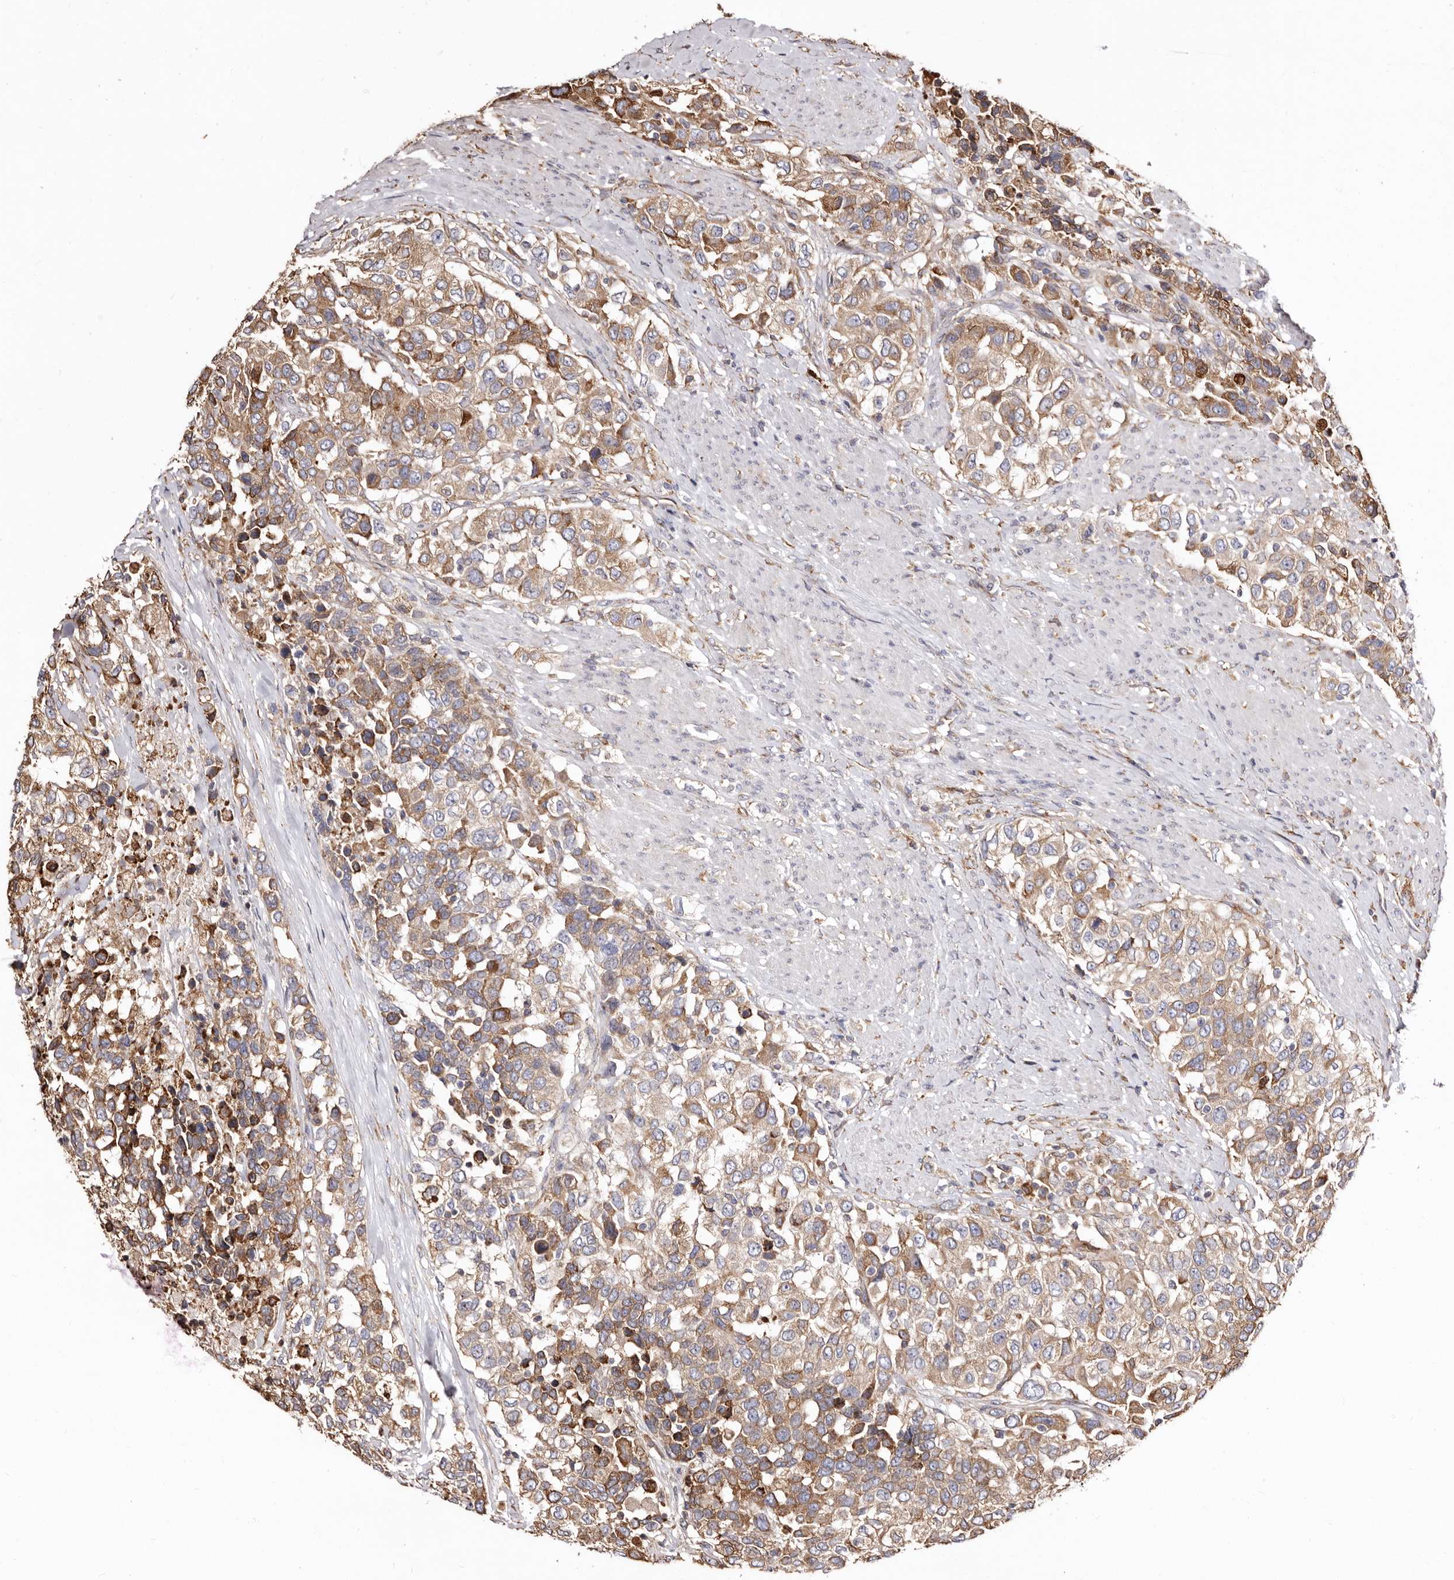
{"staining": {"intensity": "moderate", "quantity": ">75%", "location": "cytoplasmic/membranous"}, "tissue": "urothelial cancer", "cell_type": "Tumor cells", "image_type": "cancer", "snomed": [{"axis": "morphology", "description": "Urothelial carcinoma, High grade"}, {"axis": "topography", "description": "Urinary bladder"}], "caption": "DAB (3,3'-diaminobenzidine) immunohistochemical staining of human urothelial cancer exhibits moderate cytoplasmic/membranous protein expression in approximately >75% of tumor cells. Ihc stains the protein of interest in brown and the nuclei are stained blue.", "gene": "ACBD6", "patient": {"sex": "female", "age": 80}}